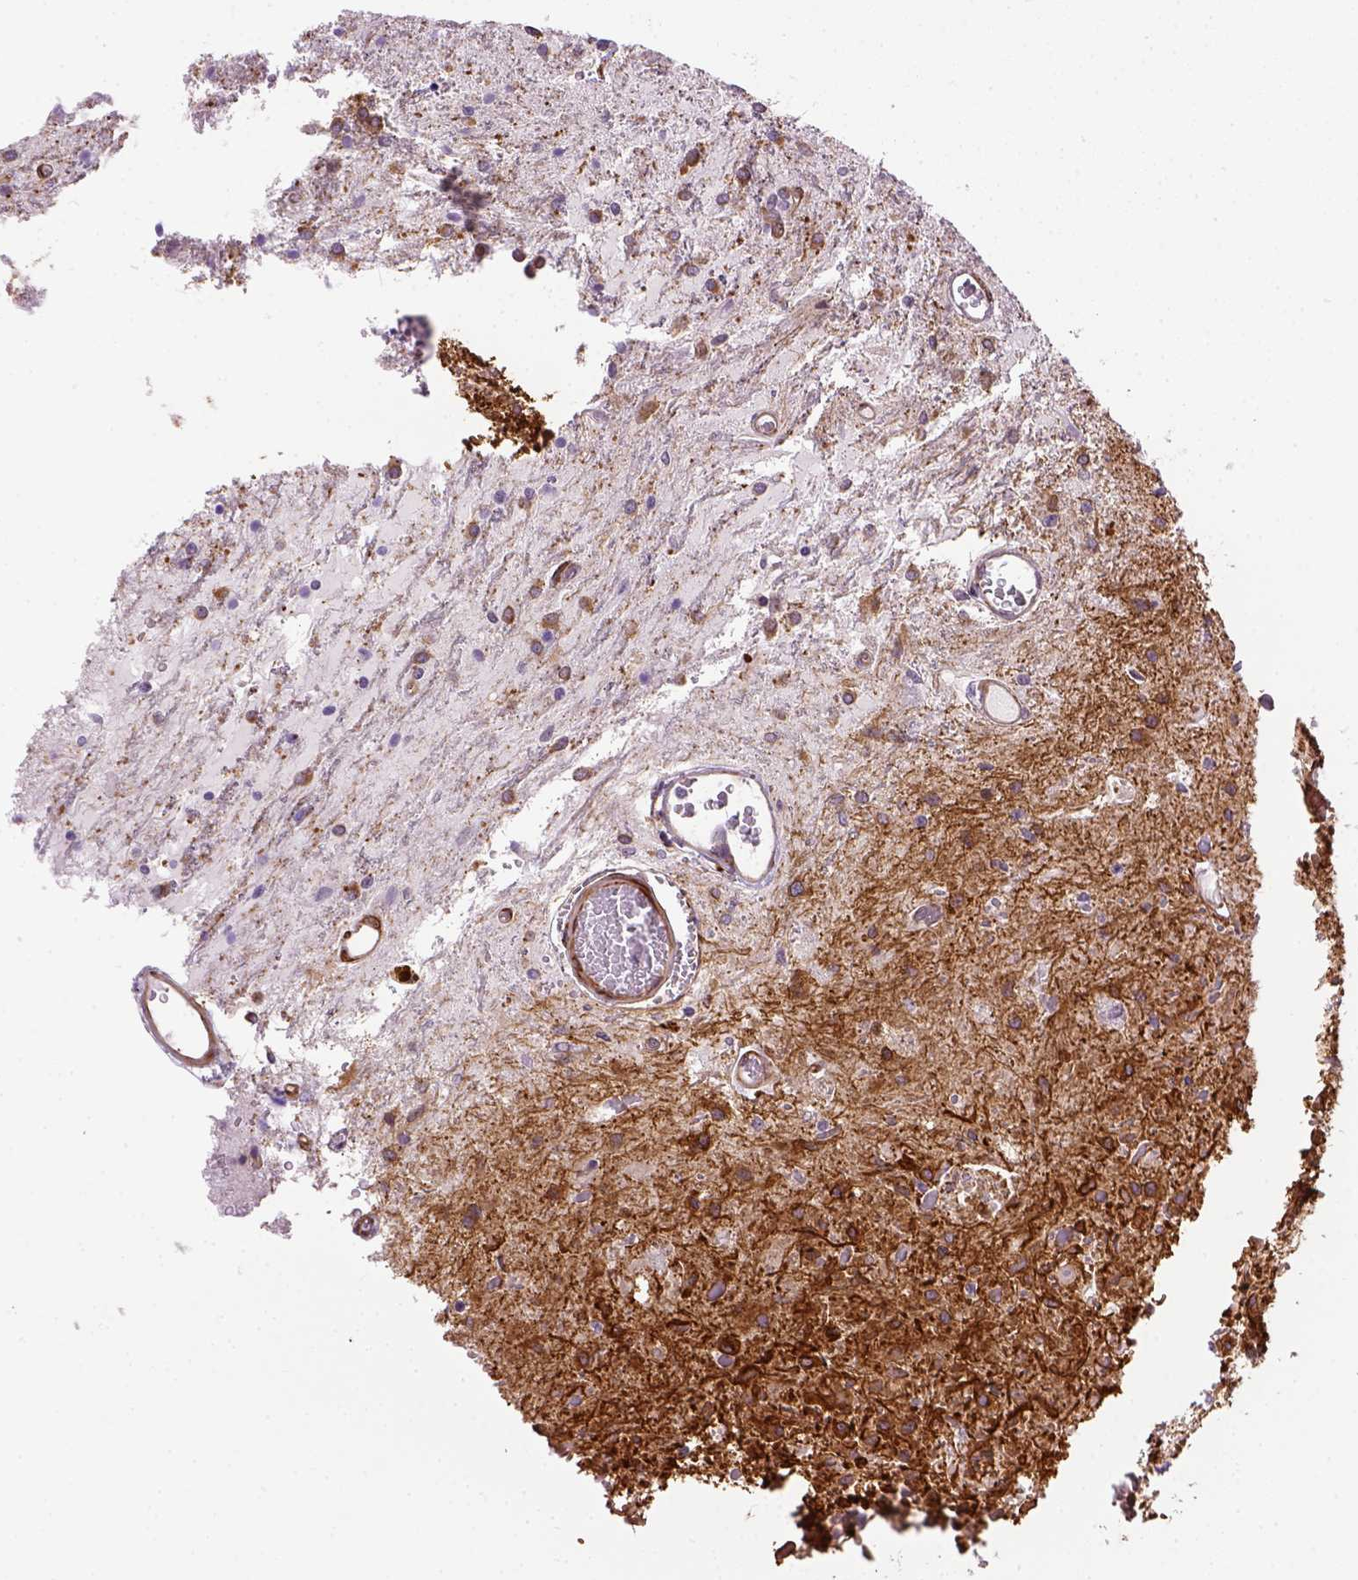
{"staining": {"intensity": "moderate", "quantity": "<25%", "location": "cytoplasmic/membranous"}, "tissue": "glioma", "cell_type": "Tumor cells", "image_type": "cancer", "snomed": [{"axis": "morphology", "description": "Glioma, malignant, Low grade"}, {"axis": "topography", "description": "Cerebellum"}], "caption": "Tumor cells show low levels of moderate cytoplasmic/membranous positivity in about <25% of cells in human glioma.", "gene": "KAZN", "patient": {"sex": "female", "age": 14}}